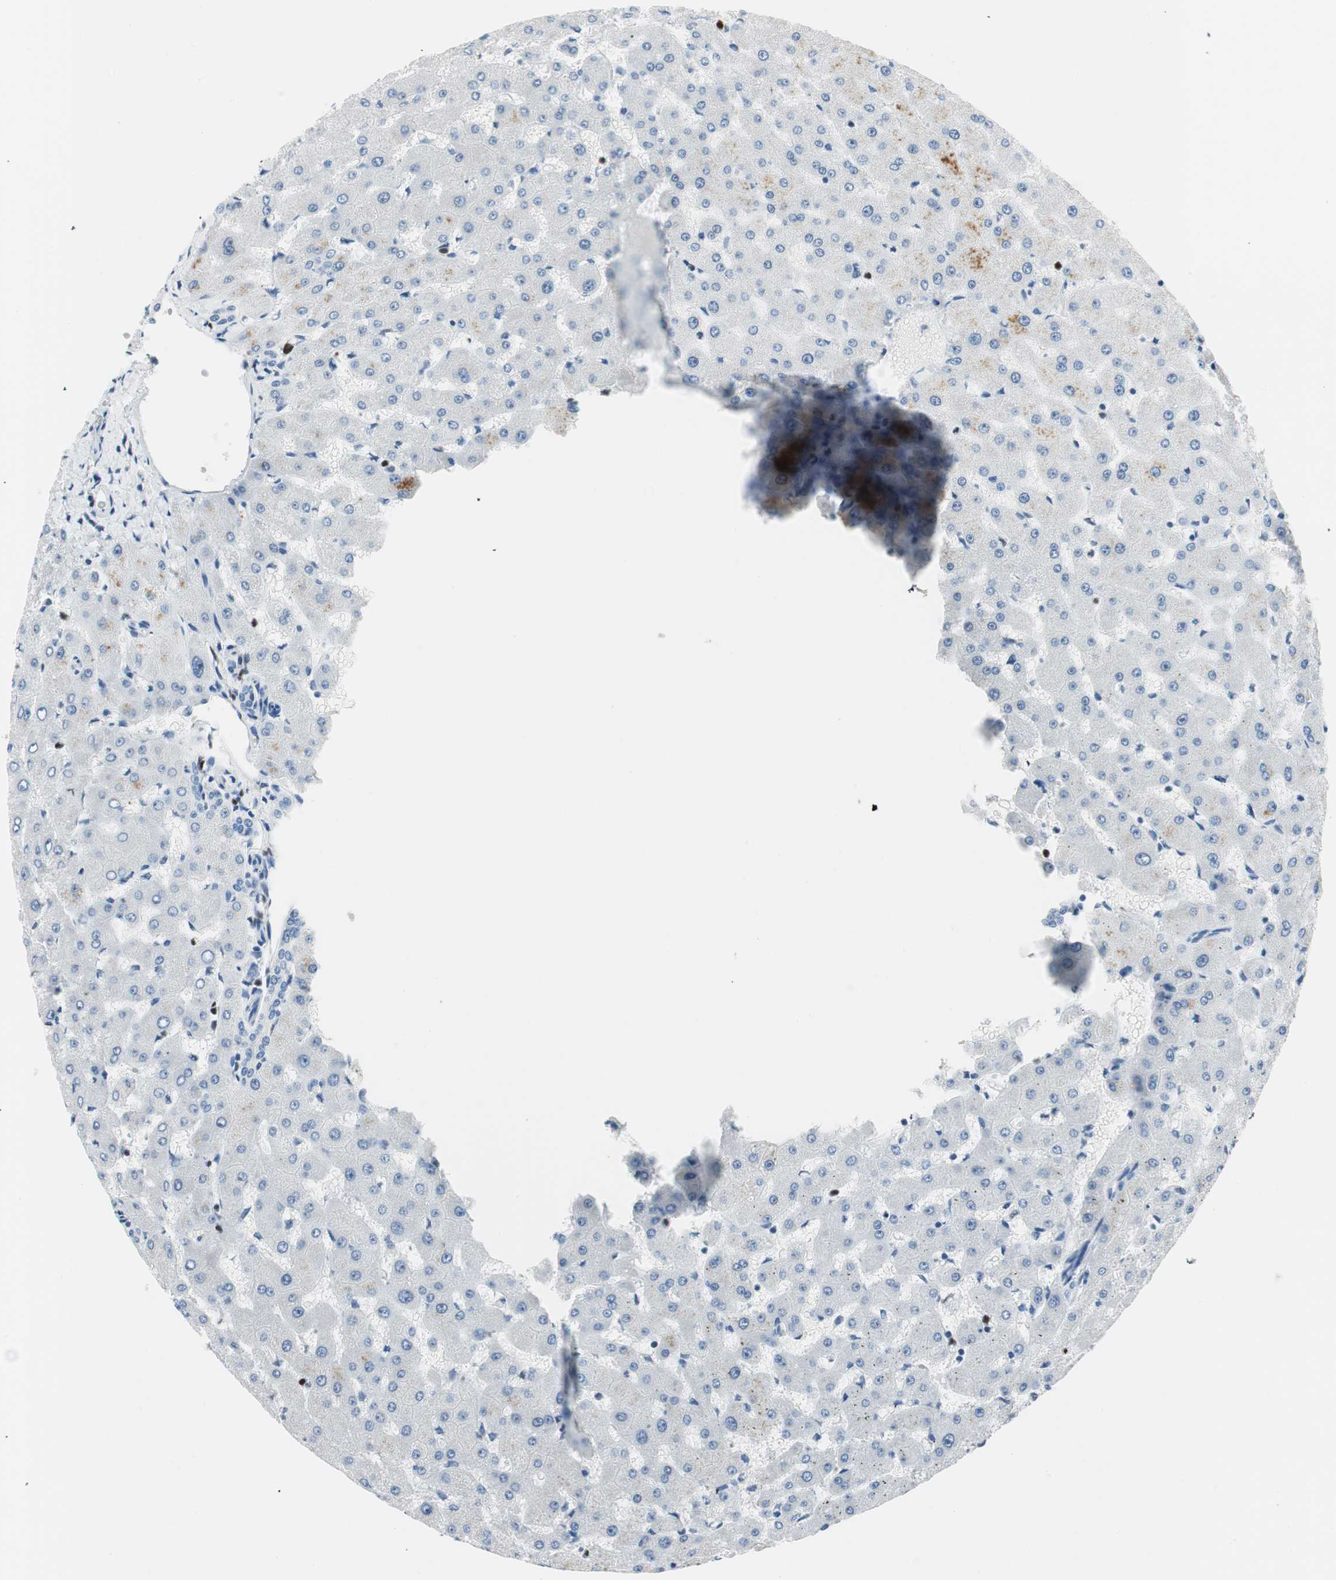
{"staining": {"intensity": "negative", "quantity": "none", "location": "none"}, "tissue": "liver", "cell_type": "Cholangiocytes", "image_type": "normal", "snomed": [{"axis": "morphology", "description": "Normal tissue, NOS"}, {"axis": "topography", "description": "Liver"}], "caption": "The image reveals no significant positivity in cholangiocytes of liver.", "gene": "EZH2", "patient": {"sex": "female", "age": 63}}